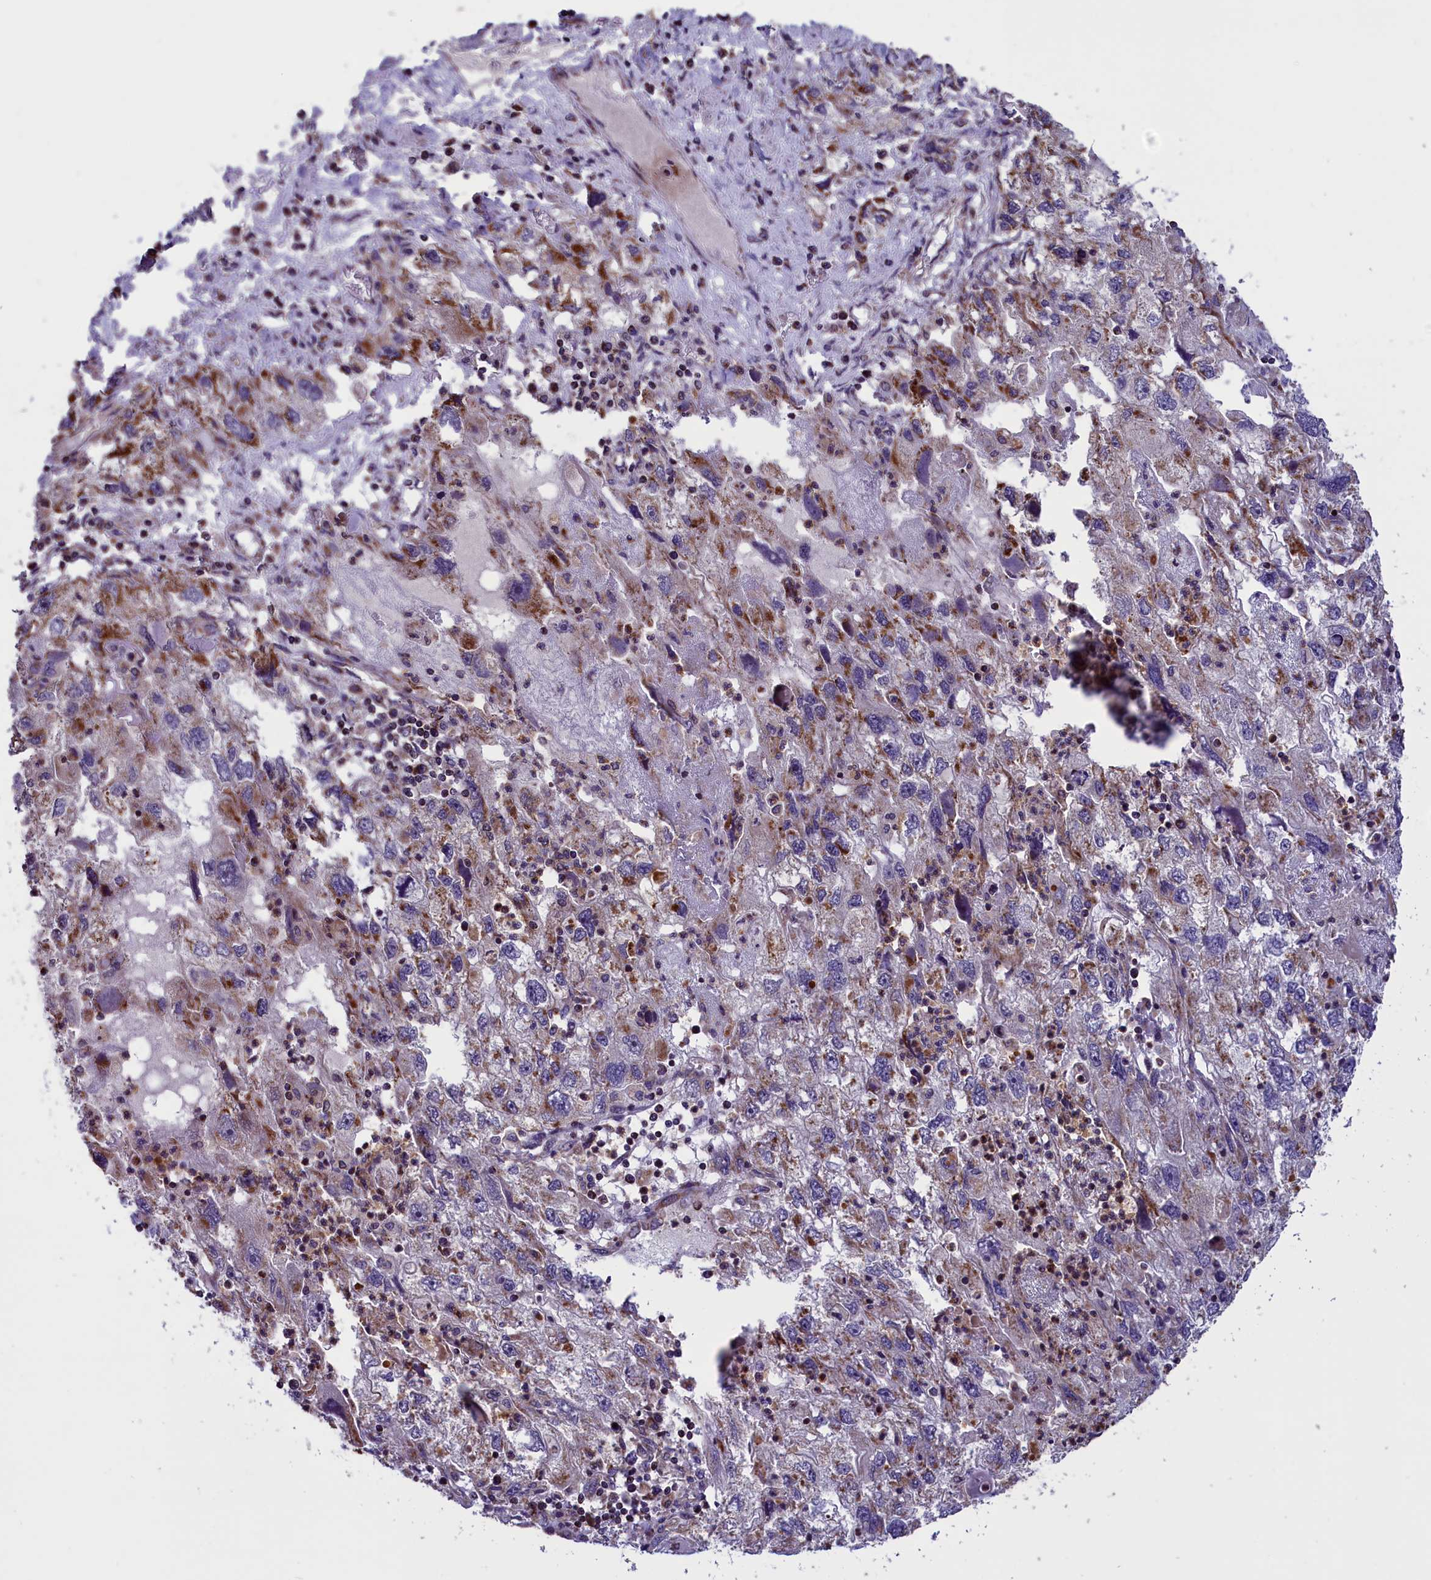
{"staining": {"intensity": "moderate", "quantity": "<25%", "location": "cytoplasmic/membranous"}, "tissue": "endometrial cancer", "cell_type": "Tumor cells", "image_type": "cancer", "snomed": [{"axis": "morphology", "description": "Adenocarcinoma, NOS"}, {"axis": "topography", "description": "Endometrium"}], "caption": "Immunohistochemical staining of human endometrial cancer (adenocarcinoma) shows low levels of moderate cytoplasmic/membranous staining in about <25% of tumor cells.", "gene": "GLRX5", "patient": {"sex": "female", "age": 49}}